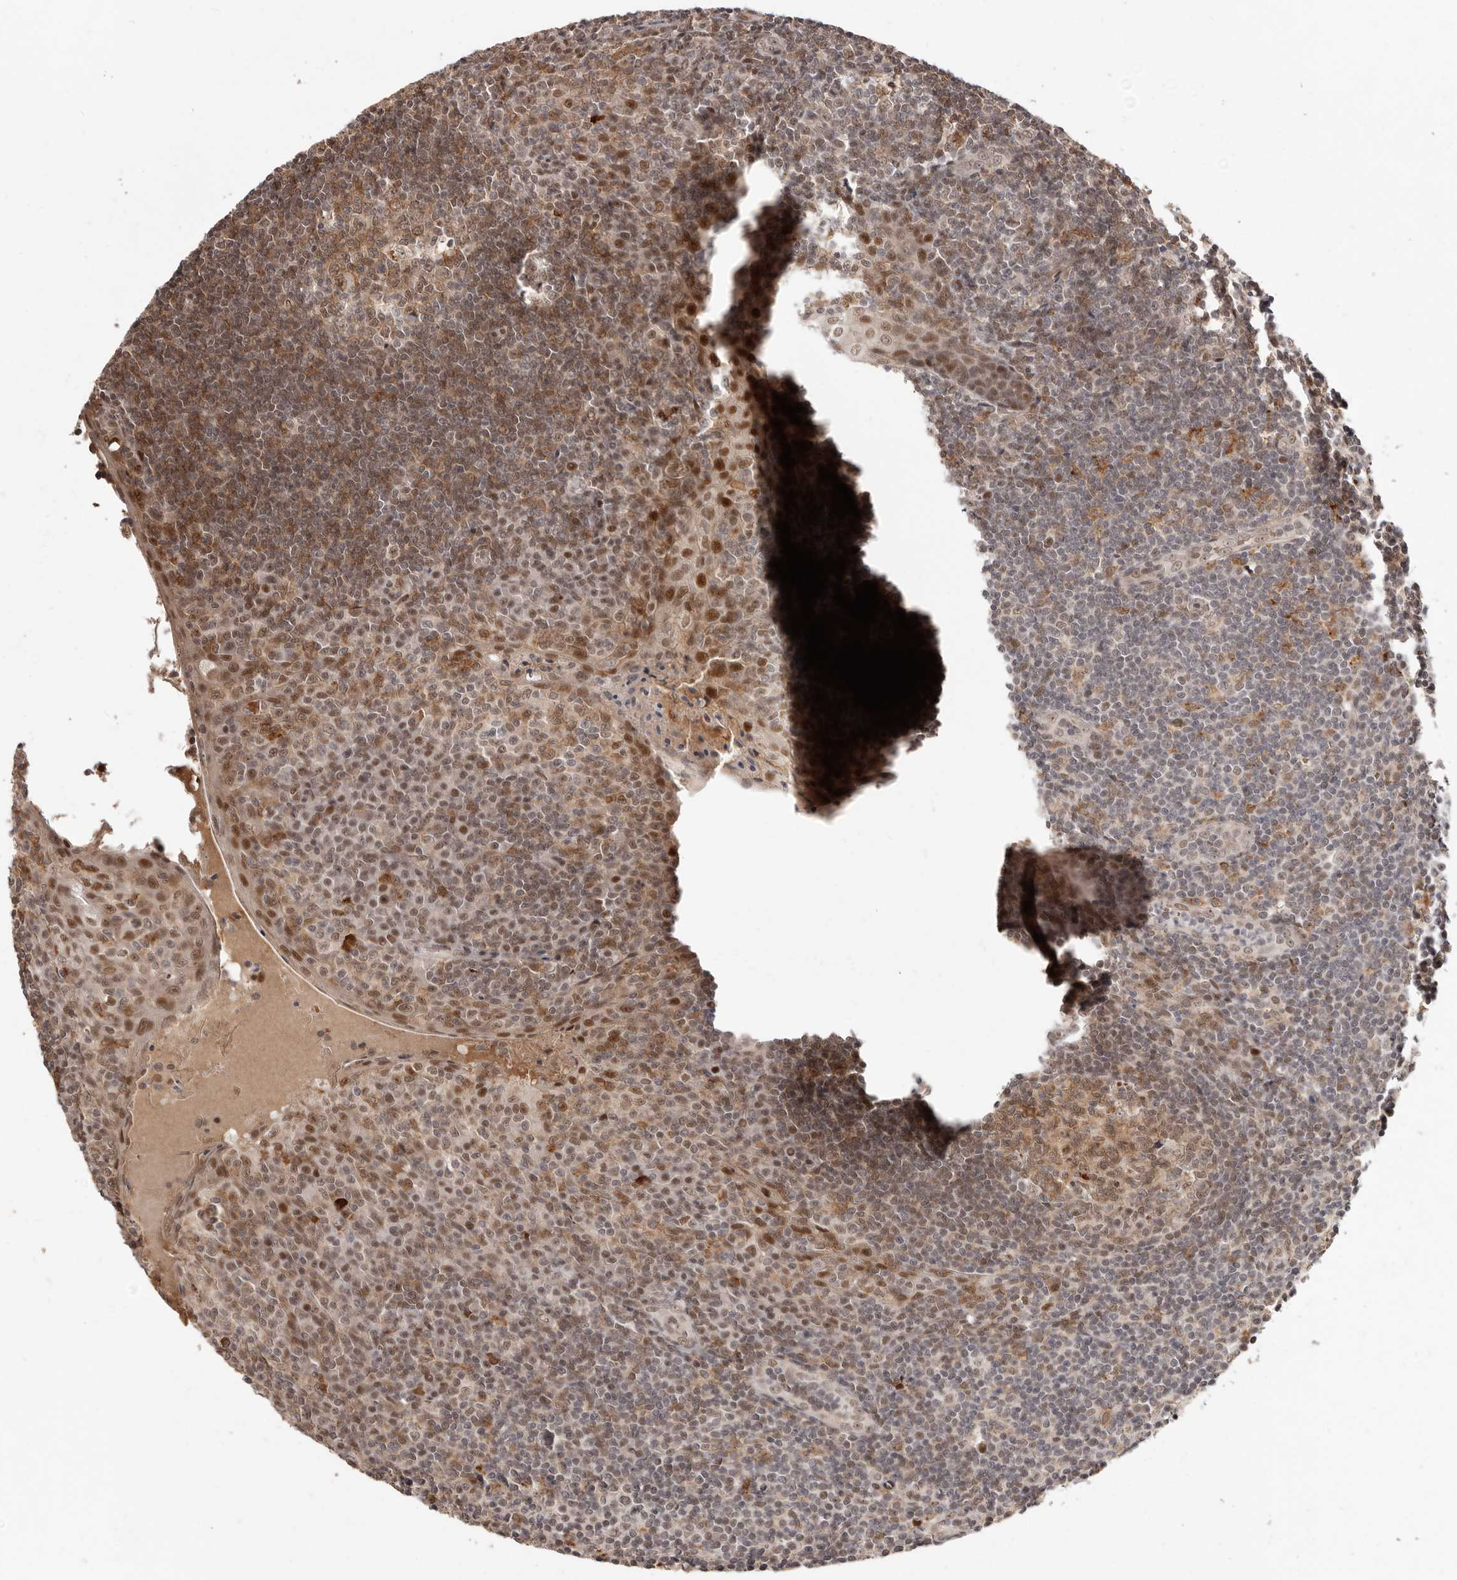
{"staining": {"intensity": "moderate", "quantity": "25%-75%", "location": "cytoplasmic/membranous,nuclear"}, "tissue": "tonsil", "cell_type": "Germinal center cells", "image_type": "normal", "snomed": [{"axis": "morphology", "description": "Normal tissue, NOS"}, {"axis": "topography", "description": "Tonsil"}], "caption": "Normal tonsil shows moderate cytoplasmic/membranous,nuclear positivity in approximately 25%-75% of germinal center cells.", "gene": "NCOA3", "patient": {"sex": "male", "age": 27}}